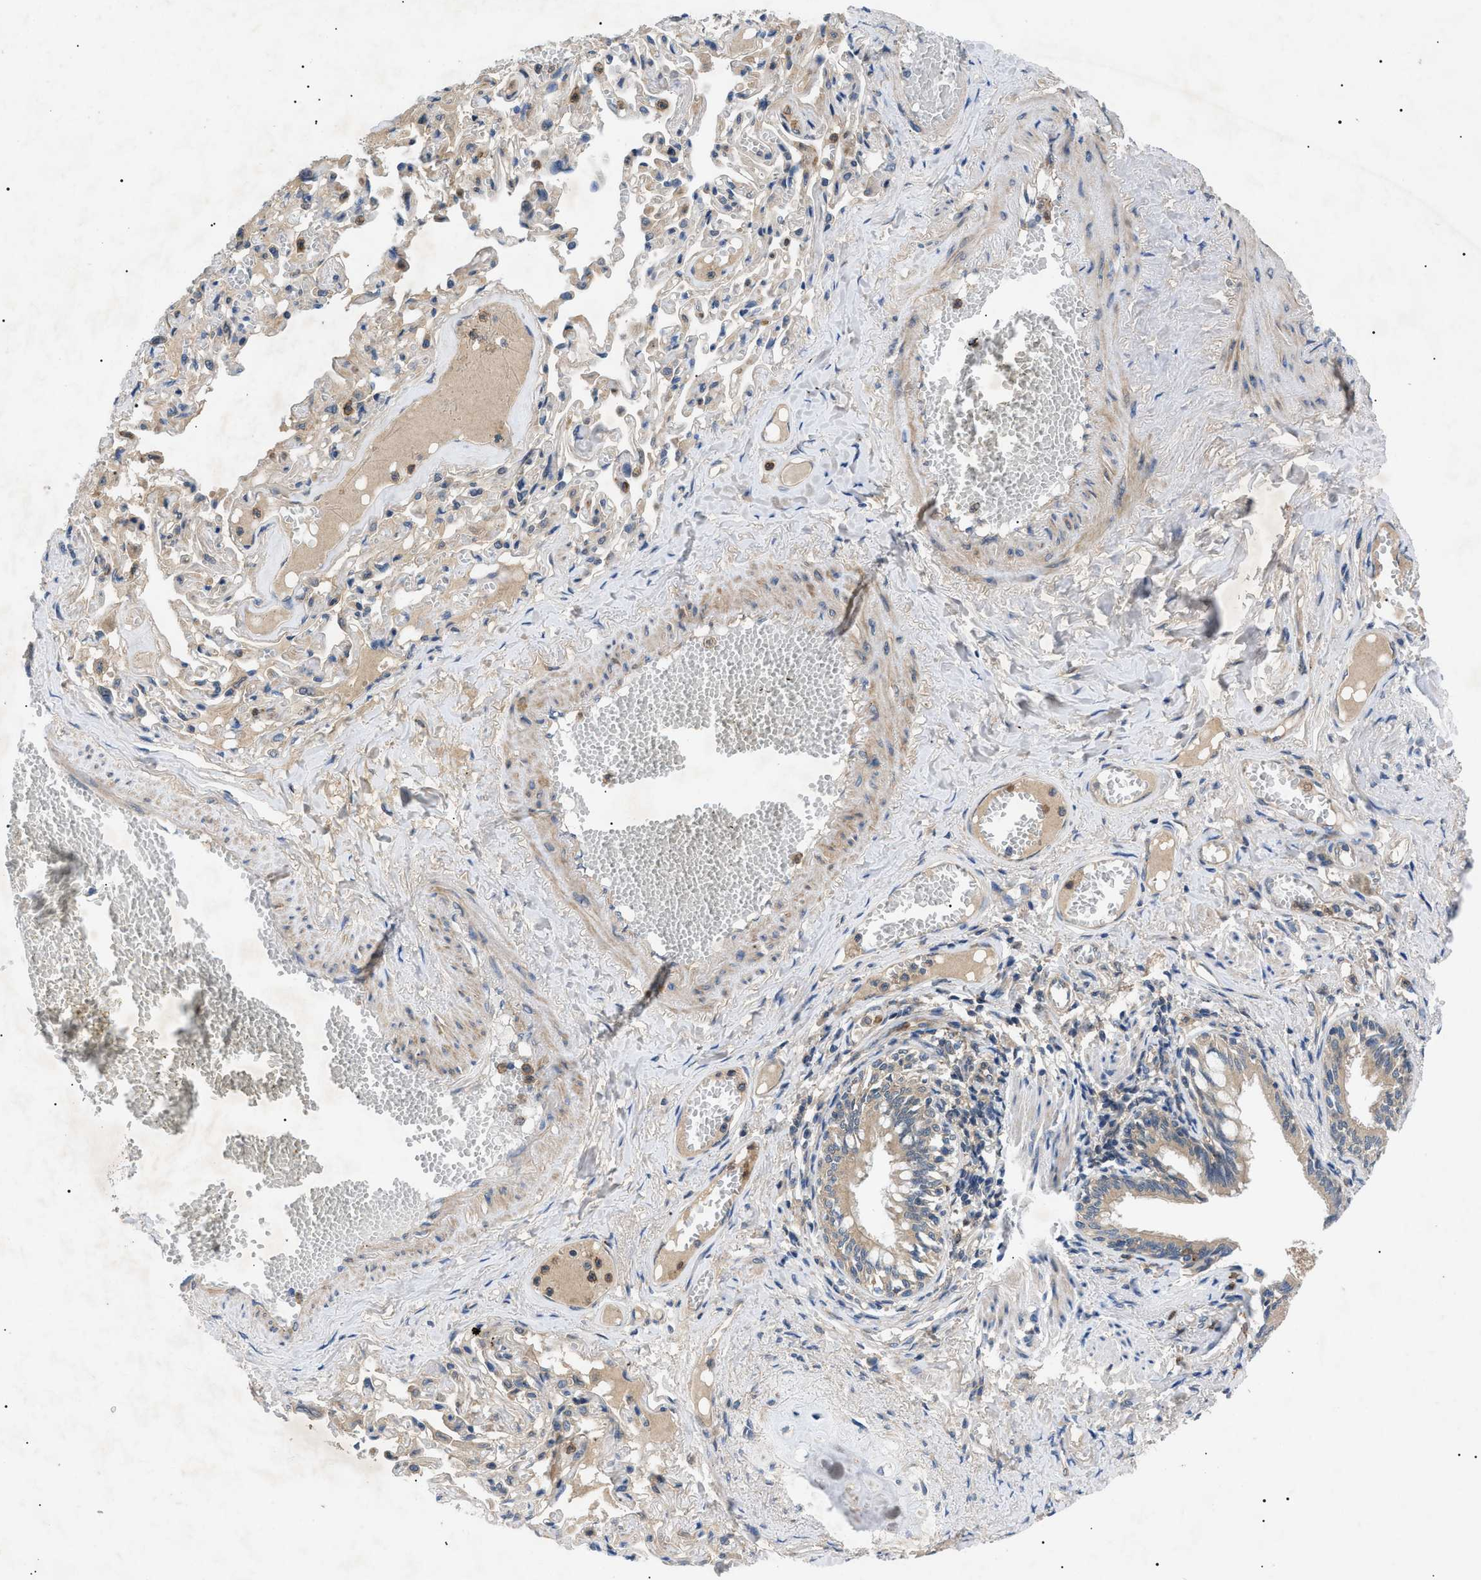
{"staining": {"intensity": "moderate", "quantity": ">75%", "location": "cytoplasmic/membranous"}, "tissue": "bronchus", "cell_type": "Respiratory epithelial cells", "image_type": "normal", "snomed": [{"axis": "morphology", "description": "Normal tissue, NOS"}, {"axis": "morphology", "description": "Inflammation, NOS"}, {"axis": "topography", "description": "Cartilage tissue"}, {"axis": "topography", "description": "Lung"}], "caption": "Protein expression analysis of benign human bronchus reveals moderate cytoplasmic/membranous staining in about >75% of respiratory epithelial cells. (Stains: DAB (3,3'-diaminobenzidine) in brown, nuclei in blue, Microscopy: brightfield microscopy at high magnification).", "gene": "RIPK1", "patient": {"sex": "male", "age": 71}}